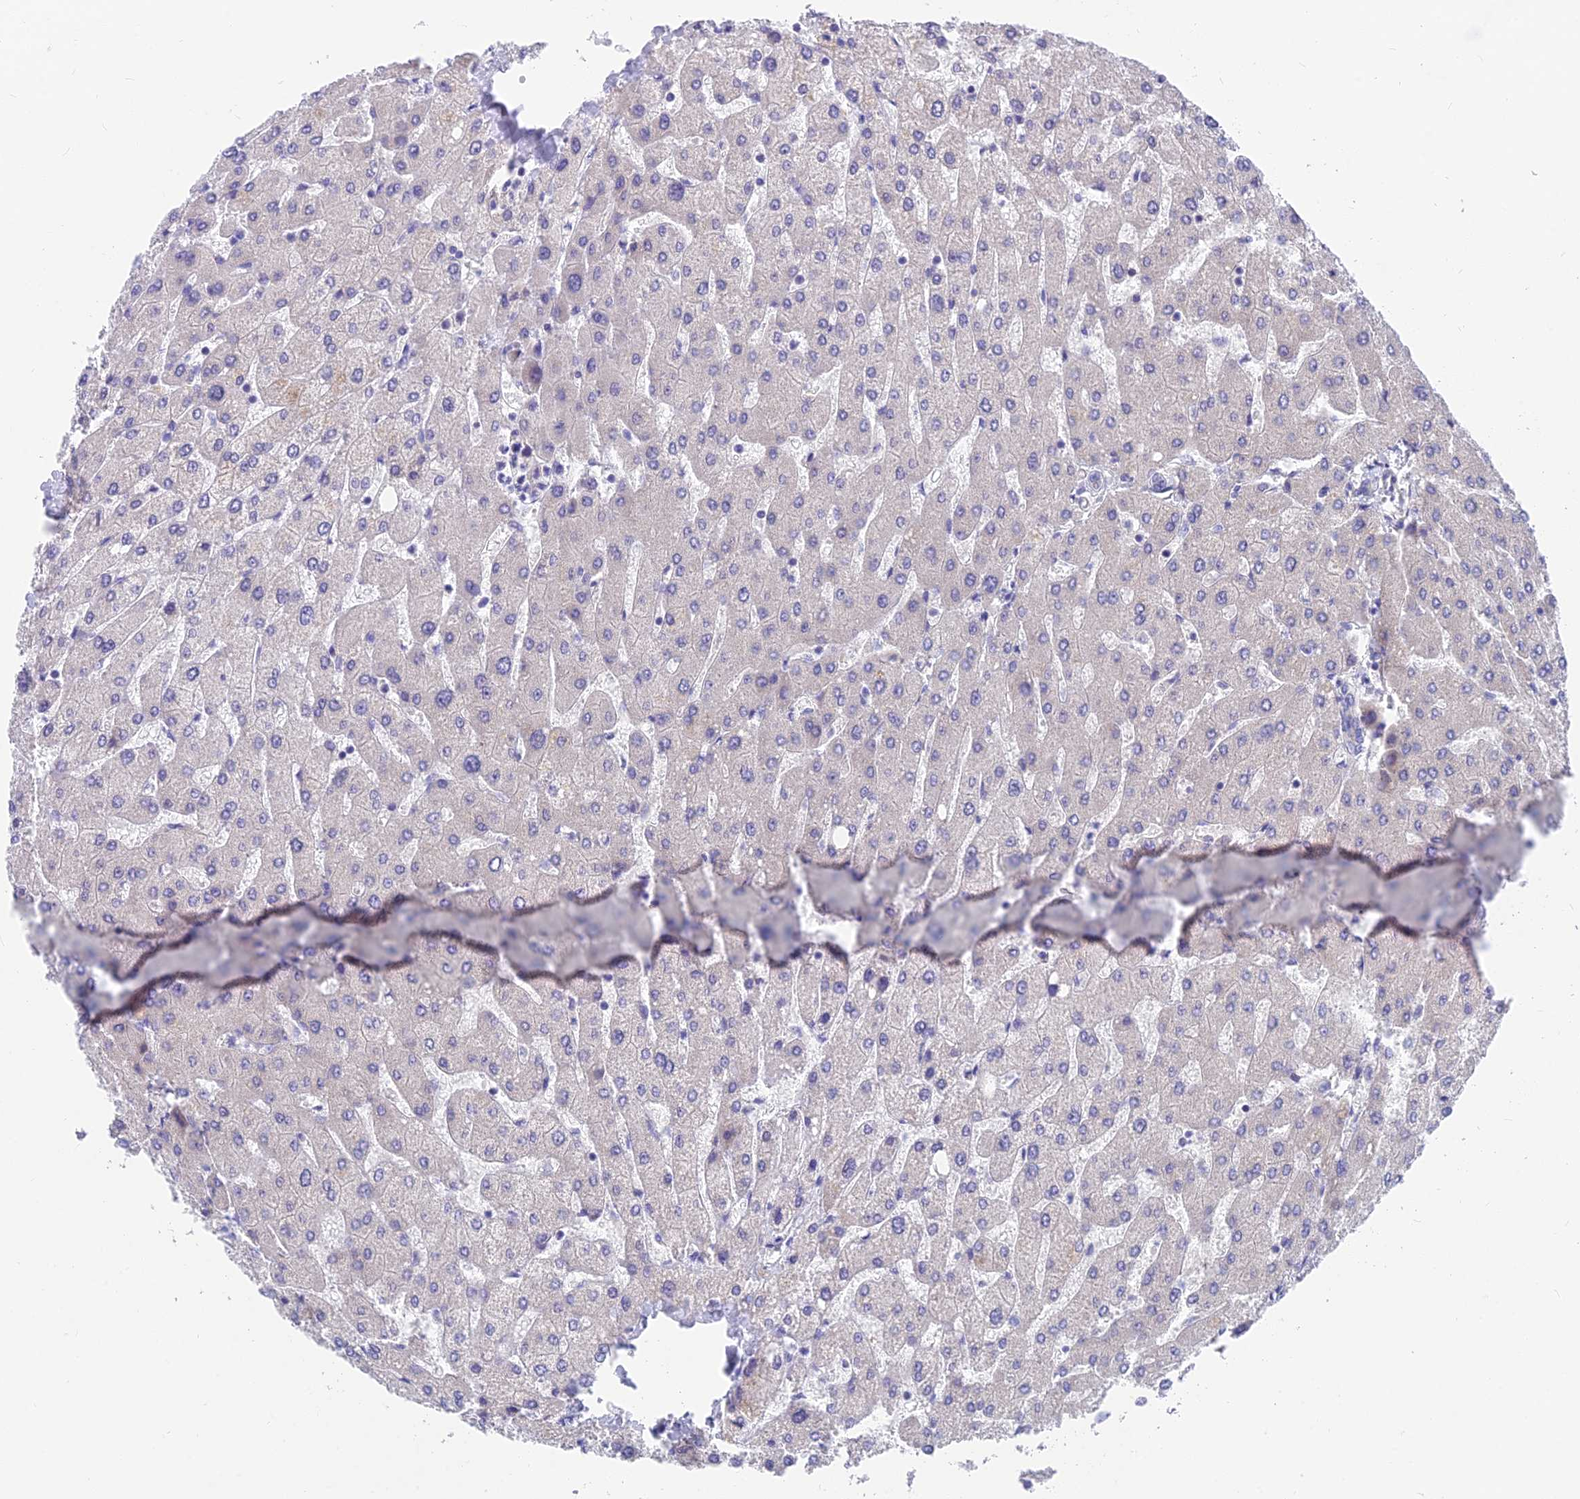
{"staining": {"intensity": "negative", "quantity": "none", "location": "none"}, "tissue": "liver", "cell_type": "Cholangiocytes", "image_type": "normal", "snomed": [{"axis": "morphology", "description": "Normal tissue, NOS"}, {"axis": "topography", "description": "Liver"}], "caption": "DAB (3,3'-diaminobenzidine) immunohistochemical staining of unremarkable human liver demonstrates no significant expression in cholangiocytes.", "gene": "MVB12A", "patient": {"sex": "male", "age": 55}}